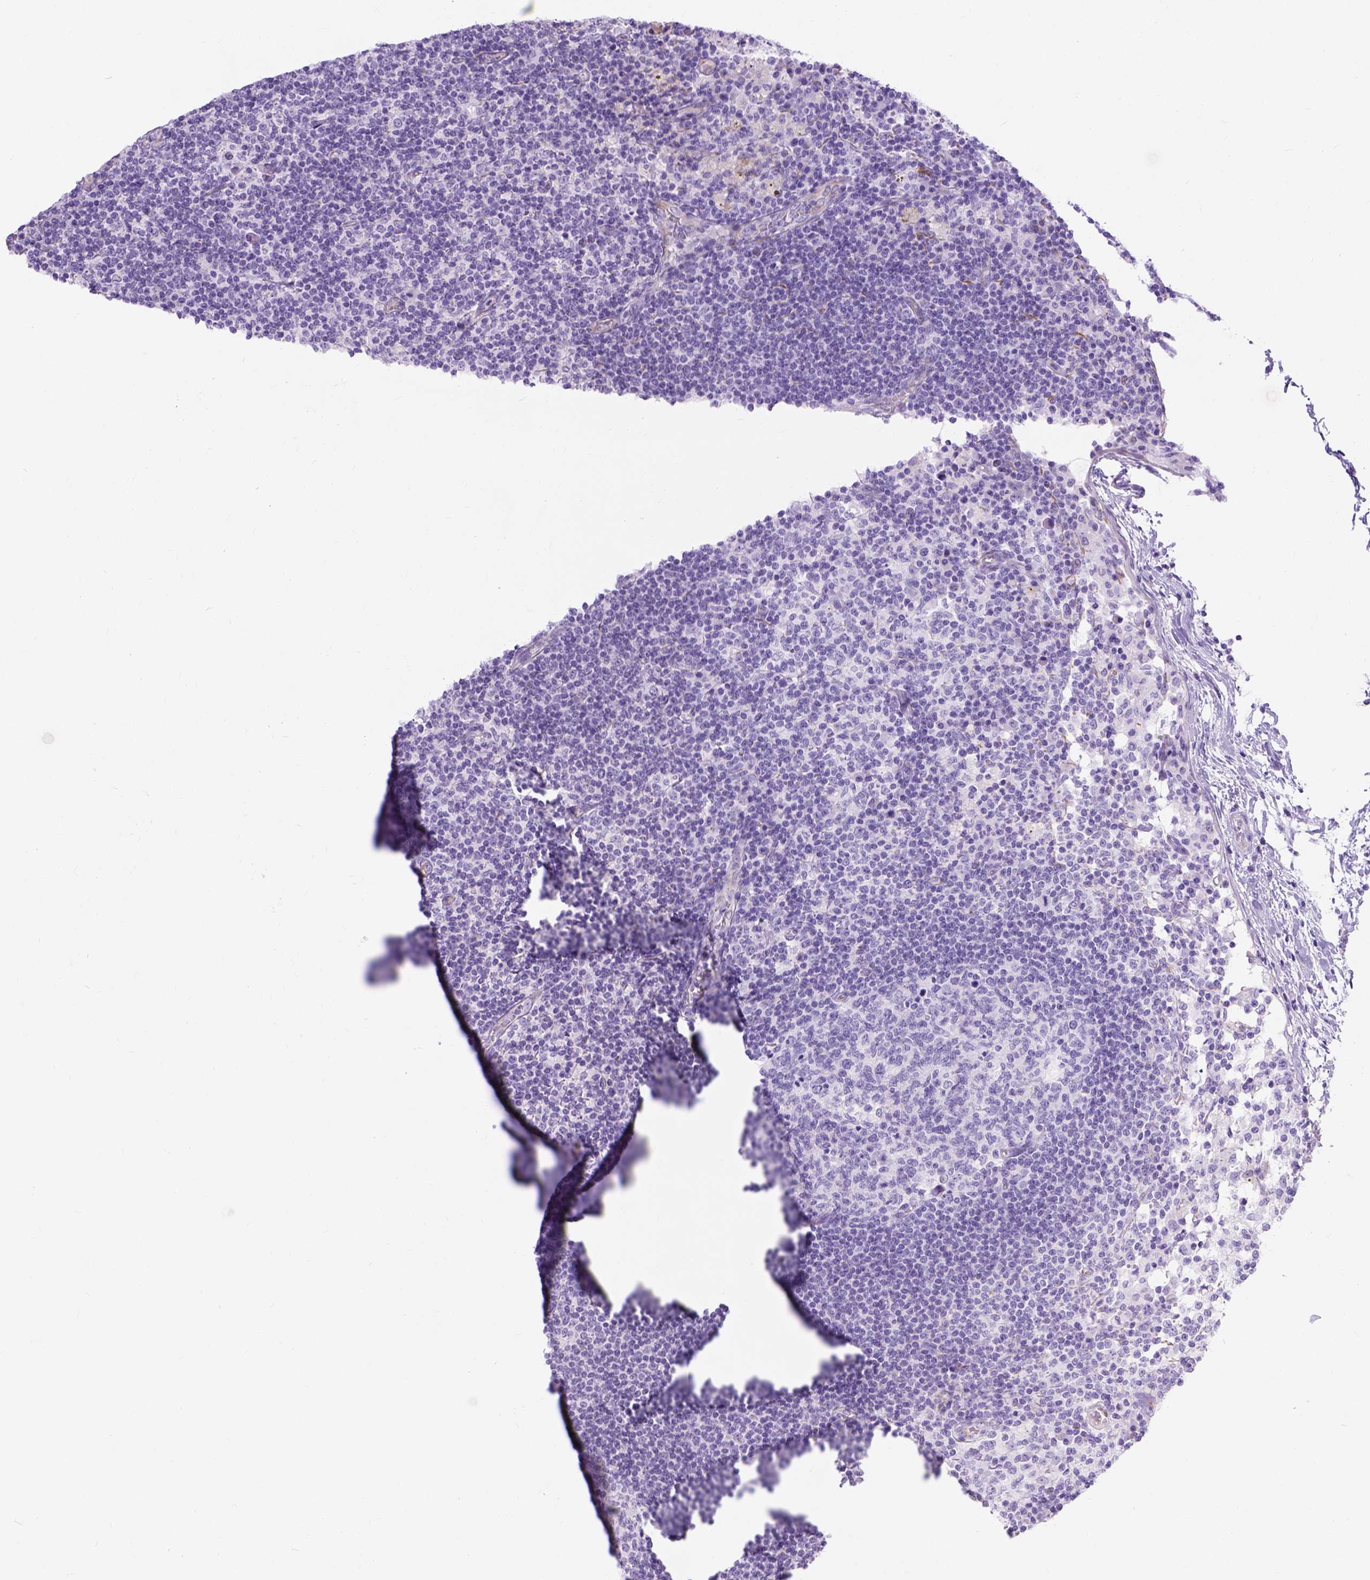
{"staining": {"intensity": "negative", "quantity": "none", "location": "none"}, "tissue": "lymph node", "cell_type": "Germinal center cells", "image_type": "normal", "snomed": [{"axis": "morphology", "description": "Normal tissue, NOS"}, {"axis": "topography", "description": "Lymph node"}], "caption": "Immunohistochemistry of benign lymph node displays no positivity in germinal center cells. (Immunohistochemistry (ihc), brightfield microscopy, high magnification).", "gene": "MYH15", "patient": {"sex": "female", "age": 72}}